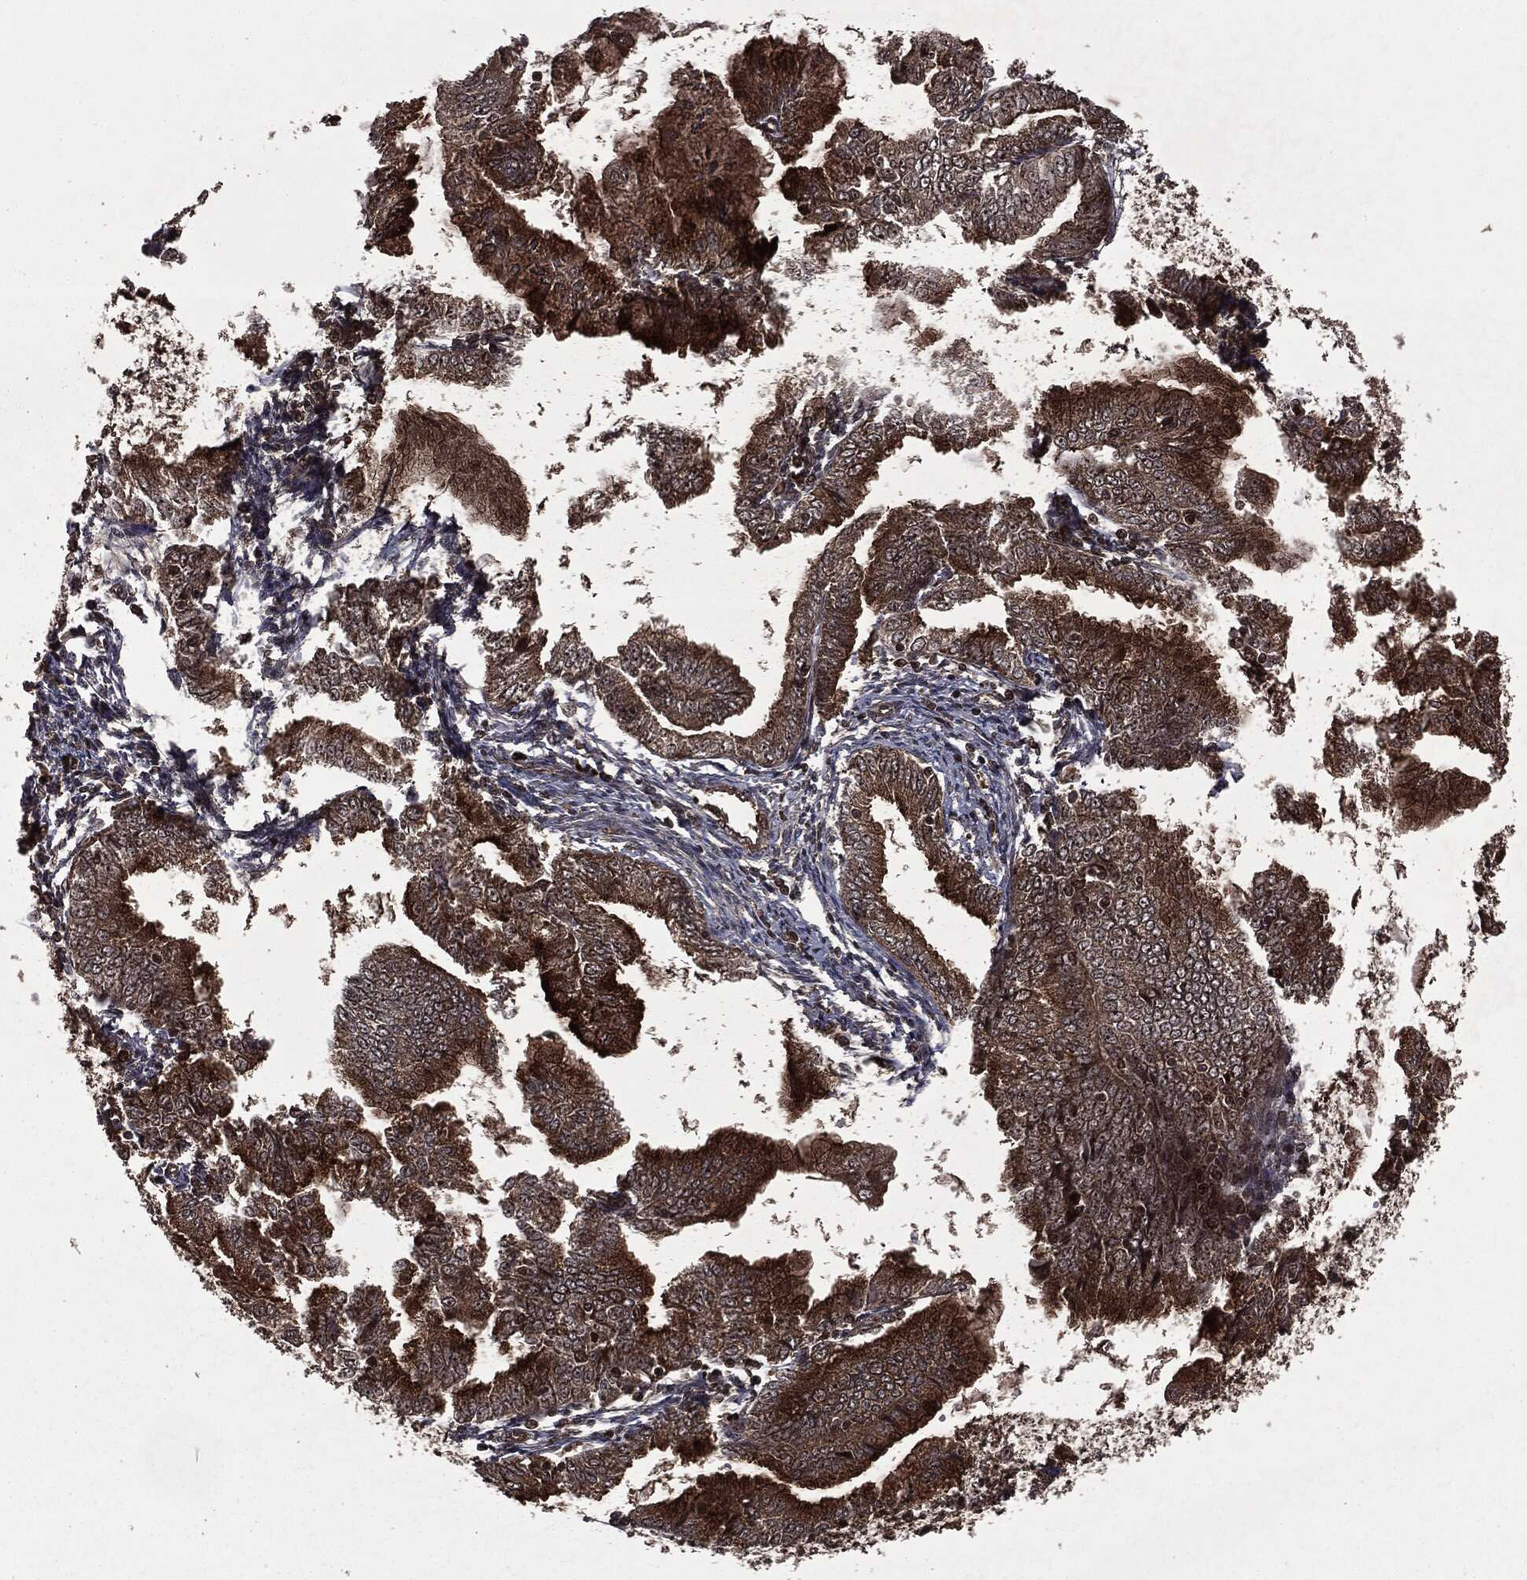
{"staining": {"intensity": "moderate", "quantity": ">75%", "location": "cytoplasmic/membranous"}, "tissue": "endometrial cancer", "cell_type": "Tumor cells", "image_type": "cancer", "snomed": [{"axis": "morphology", "description": "Adenocarcinoma, NOS"}, {"axis": "topography", "description": "Endometrium"}], "caption": "Protein expression analysis of endometrial cancer shows moderate cytoplasmic/membranous staining in approximately >75% of tumor cells.", "gene": "CARD6", "patient": {"sex": "female", "age": 56}}